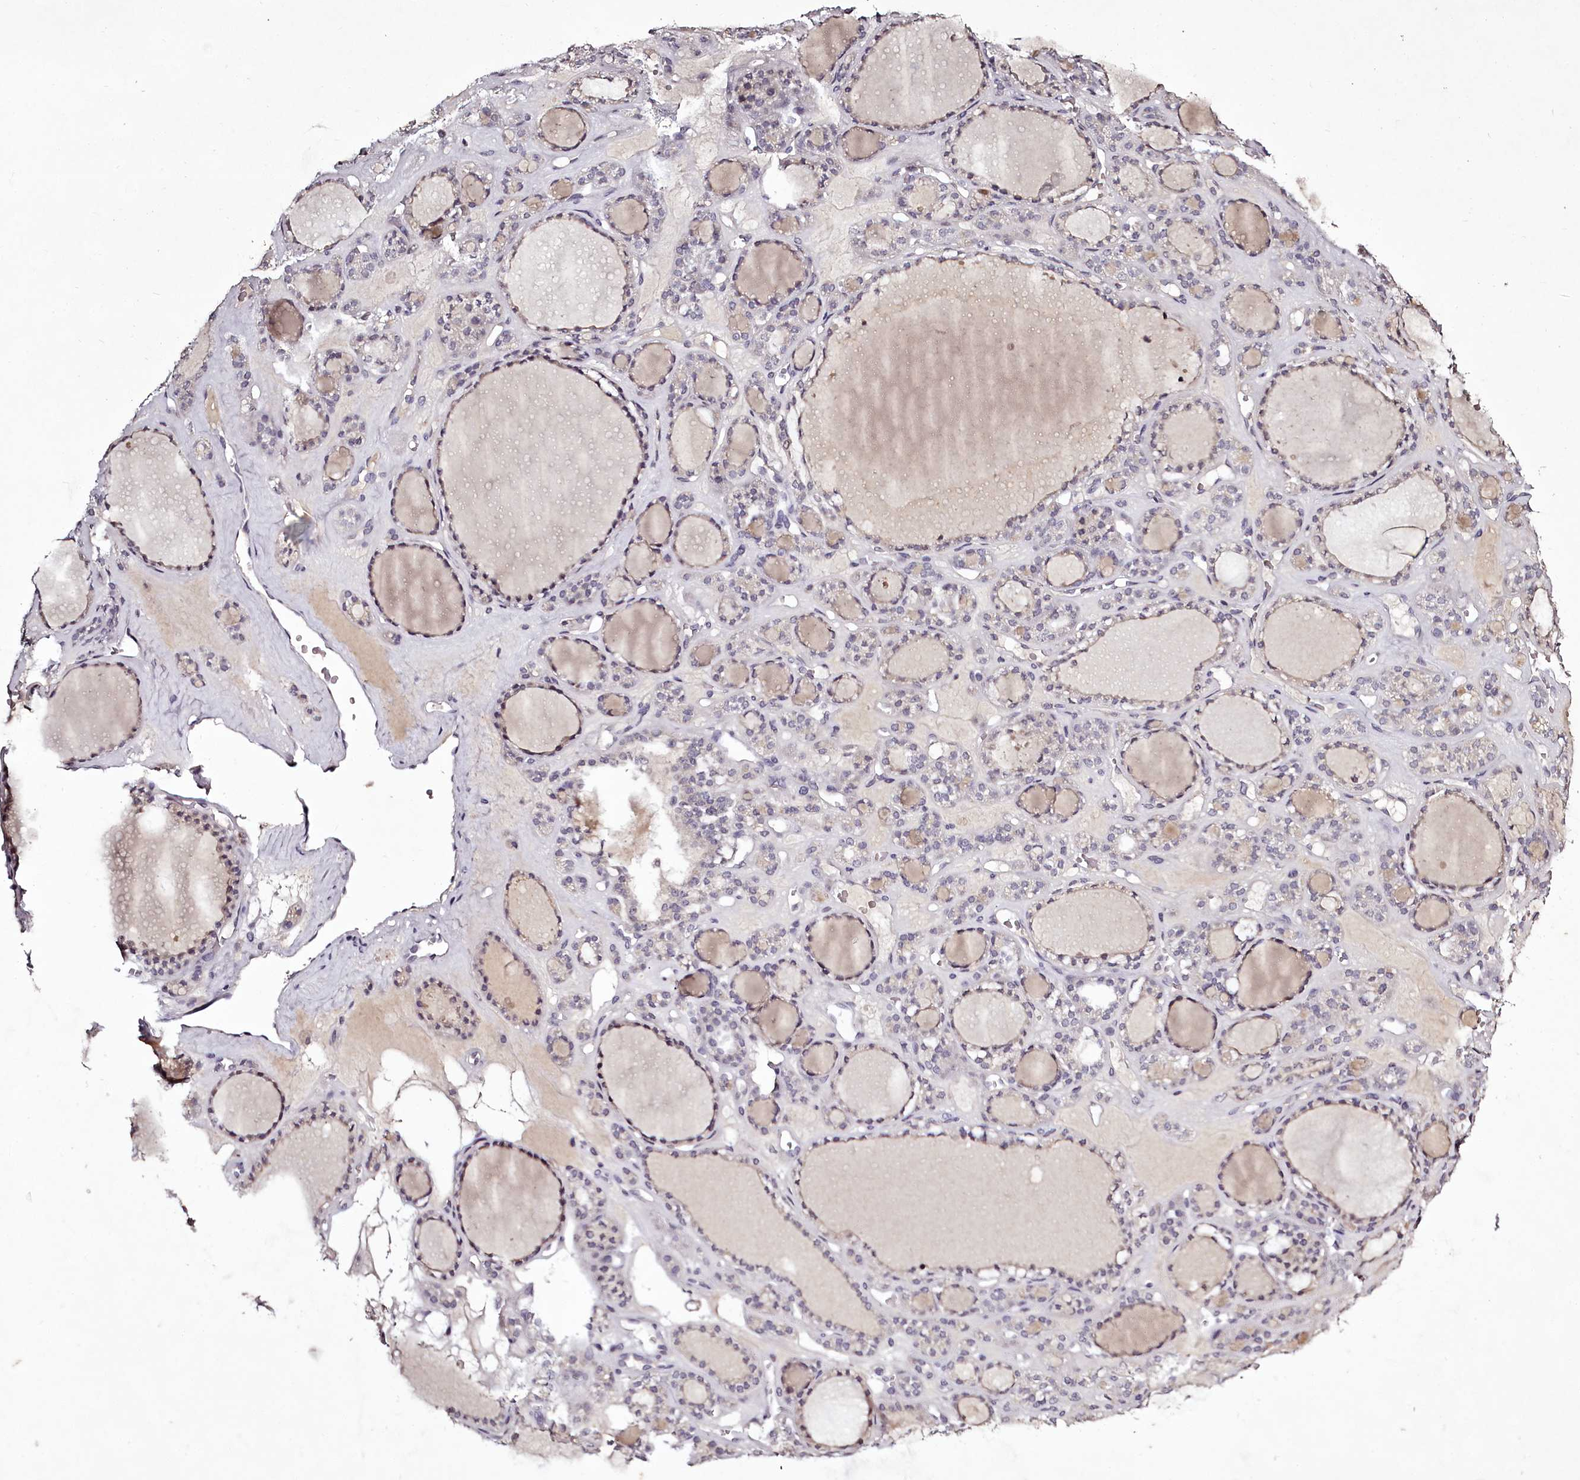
{"staining": {"intensity": "moderate", "quantity": "<25%", "location": "cytoplasmic/membranous"}, "tissue": "thyroid gland", "cell_type": "Glandular cells", "image_type": "normal", "snomed": [{"axis": "morphology", "description": "Normal tissue, NOS"}, {"axis": "topography", "description": "Thyroid gland"}], "caption": "Immunohistochemistry (IHC) (DAB) staining of unremarkable thyroid gland exhibits moderate cytoplasmic/membranous protein expression in approximately <25% of glandular cells. (DAB (3,3'-diaminobenzidine) = brown stain, brightfield microscopy at high magnification).", "gene": "RBMXL2", "patient": {"sex": "female", "age": 28}}